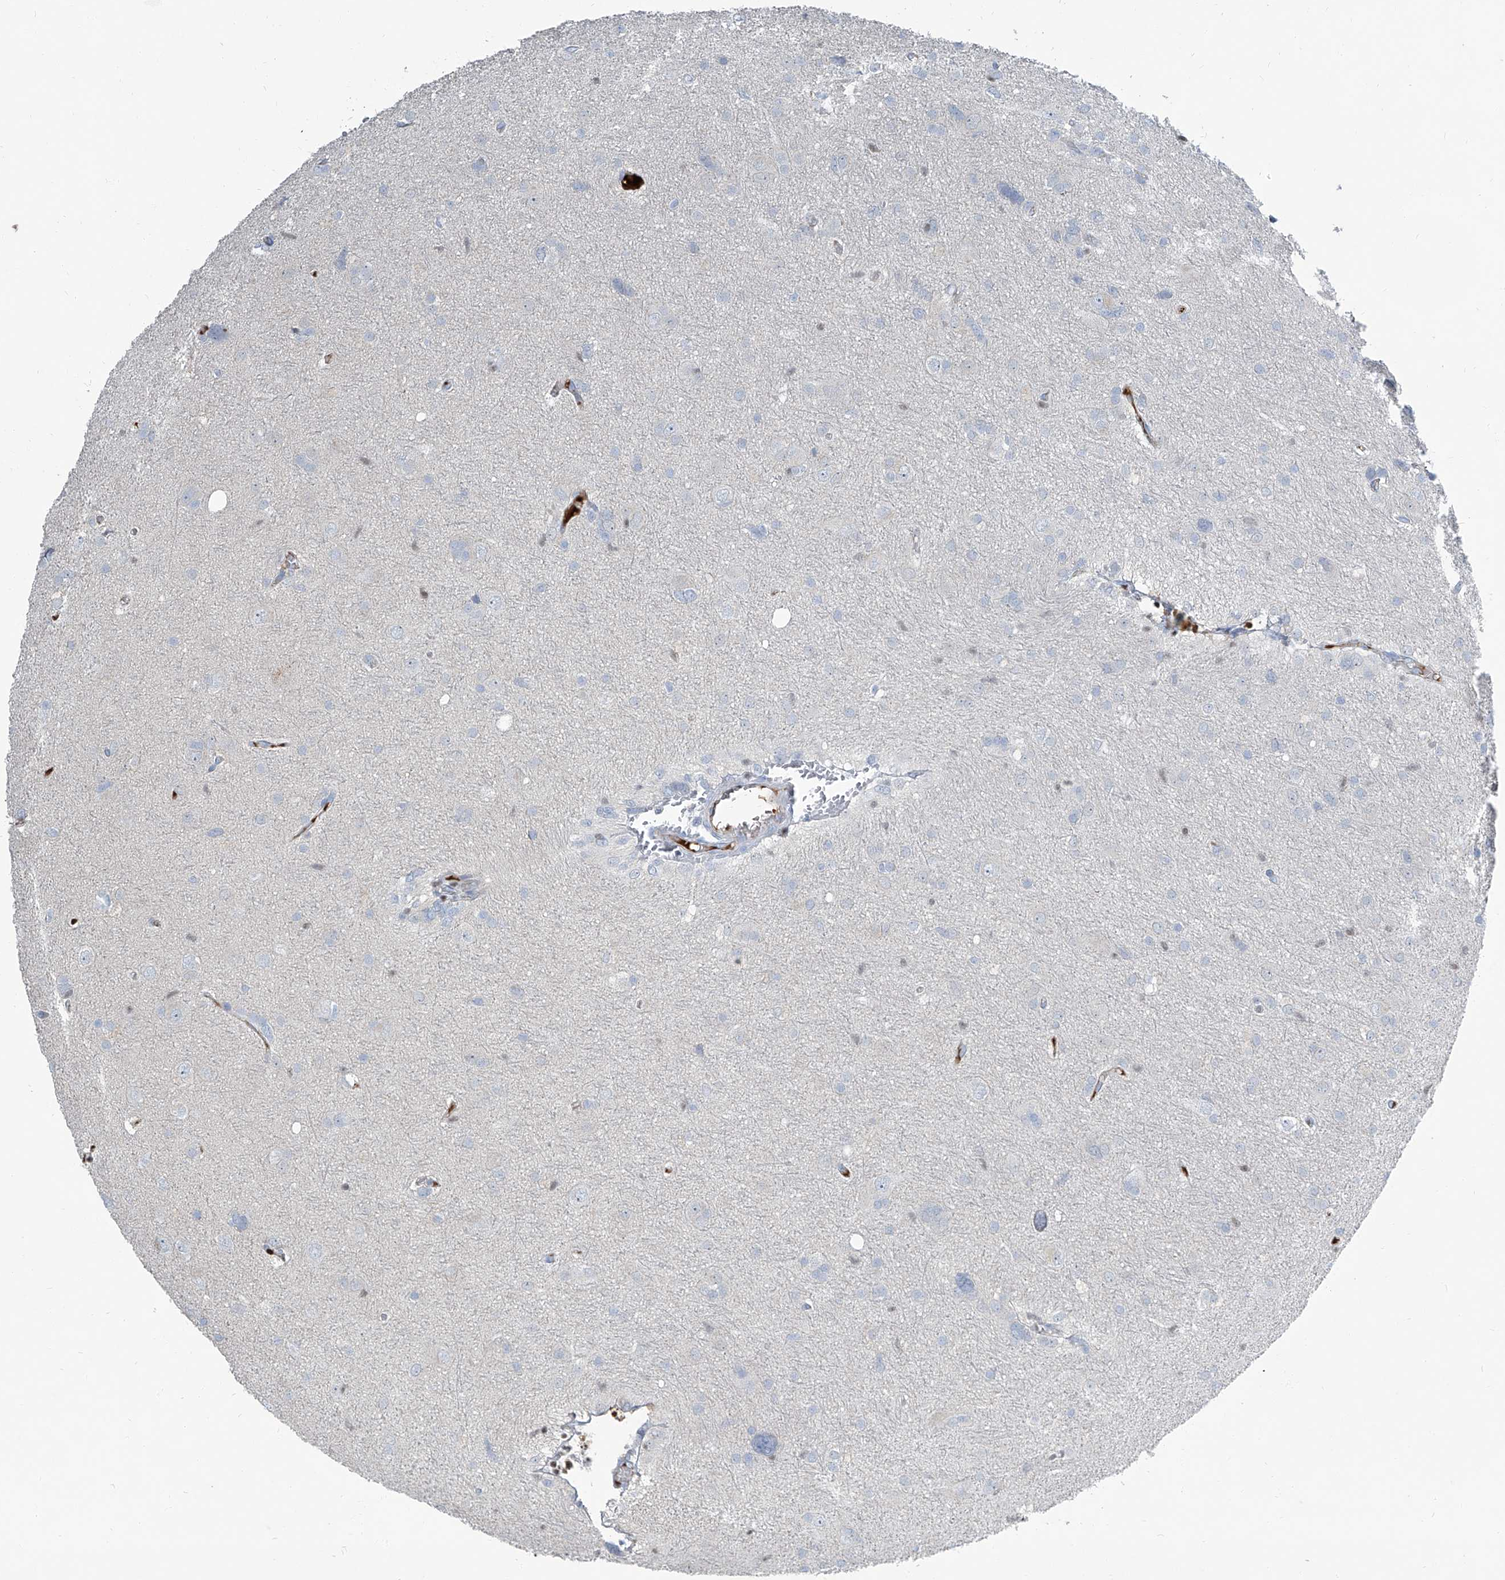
{"staining": {"intensity": "negative", "quantity": "none", "location": "none"}, "tissue": "glioma", "cell_type": "Tumor cells", "image_type": "cancer", "snomed": [{"axis": "morphology", "description": "Glioma, malignant, High grade"}, {"axis": "topography", "description": "Brain"}], "caption": "Glioma was stained to show a protein in brown. There is no significant staining in tumor cells. Nuclei are stained in blue.", "gene": "HOXA3", "patient": {"sex": "female", "age": 59}}